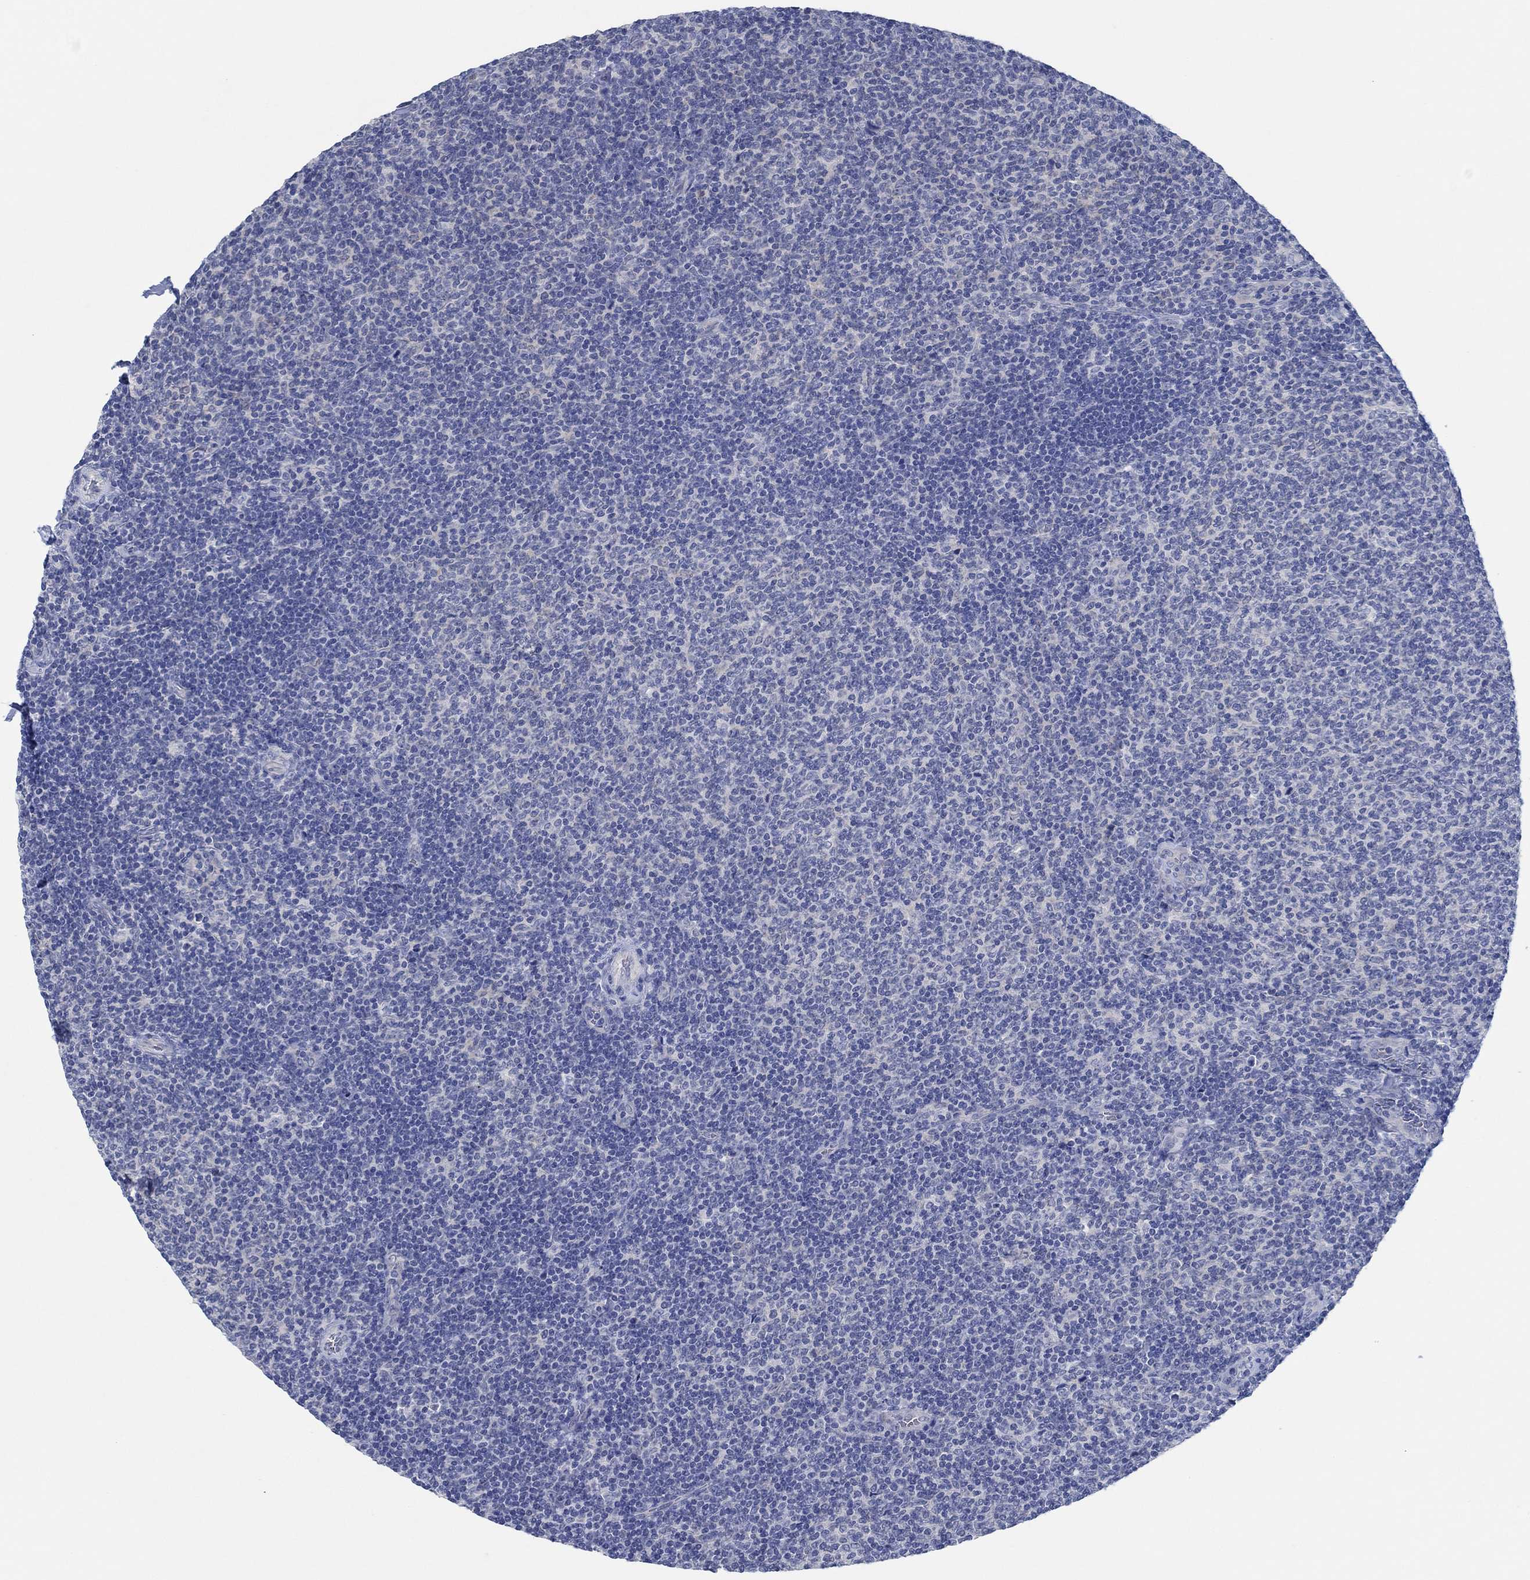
{"staining": {"intensity": "negative", "quantity": "none", "location": "none"}, "tissue": "lymphoma", "cell_type": "Tumor cells", "image_type": "cancer", "snomed": [{"axis": "morphology", "description": "Malignant lymphoma, non-Hodgkin's type, Low grade"}, {"axis": "topography", "description": "Lymph node"}], "caption": "High power microscopy micrograph of an immunohistochemistry (IHC) image of low-grade malignant lymphoma, non-Hodgkin's type, revealing no significant positivity in tumor cells.", "gene": "ZNF671", "patient": {"sex": "male", "age": 52}}